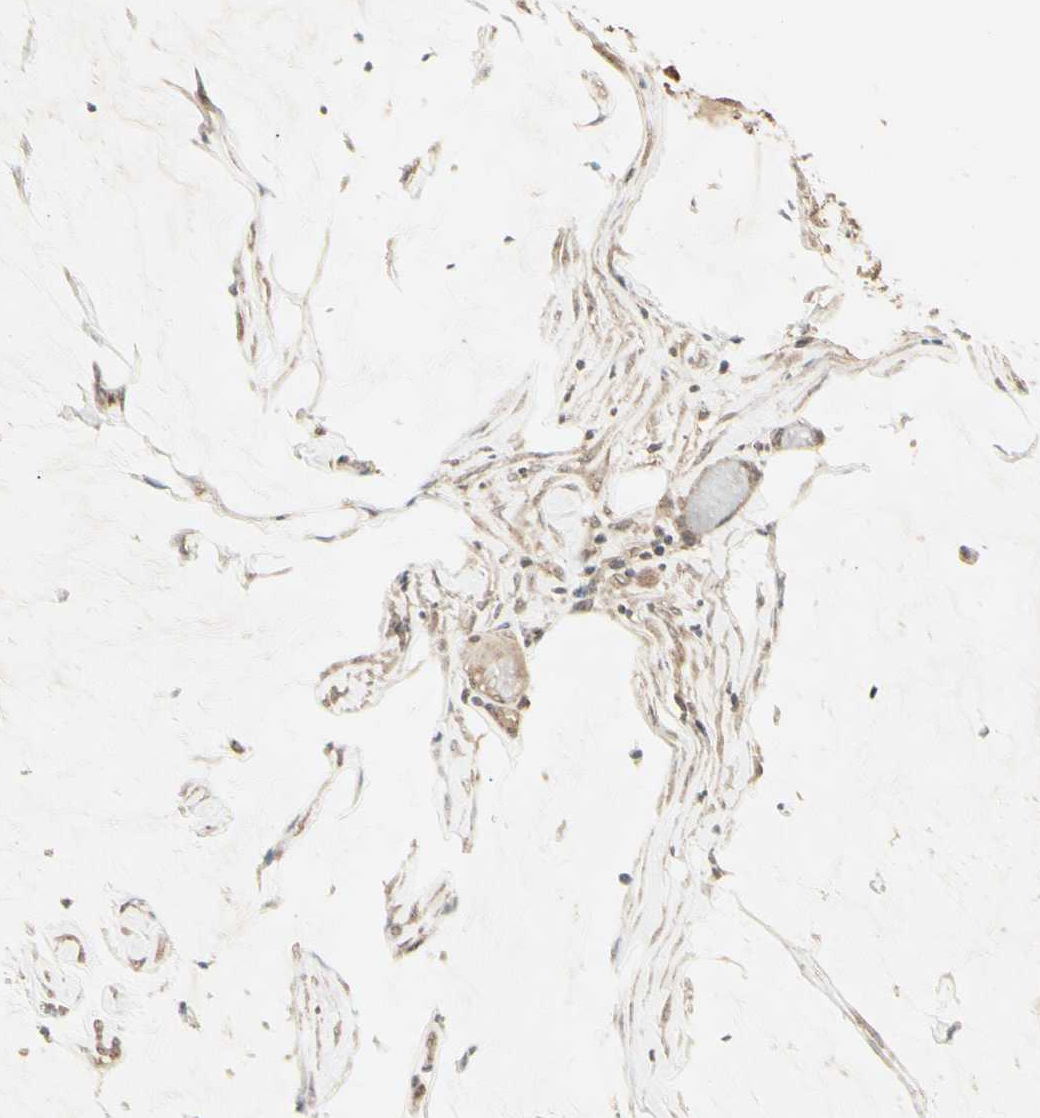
{"staining": {"intensity": "weak", "quantity": ">75%", "location": "cytoplasmic/membranous"}, "tissue": "ovarian cancer", "cell_type": "Tumor cells", "image_type": "cancer", "snomed": [{"axis": "morphology", "description": "Cystadenocarcinoma, mucinous, NOS"}, {"axis": "topography", "description": "Ovary"}], "caption": "A low amount of weak cytoplasmic/membranous expression is seen in approximately >75% of tumor cells in ovarian cancer (mucinous cystadenocarcinoma) tissue.", "gene": "RNF180", "patient": {"sex": "female", "age": 39}}